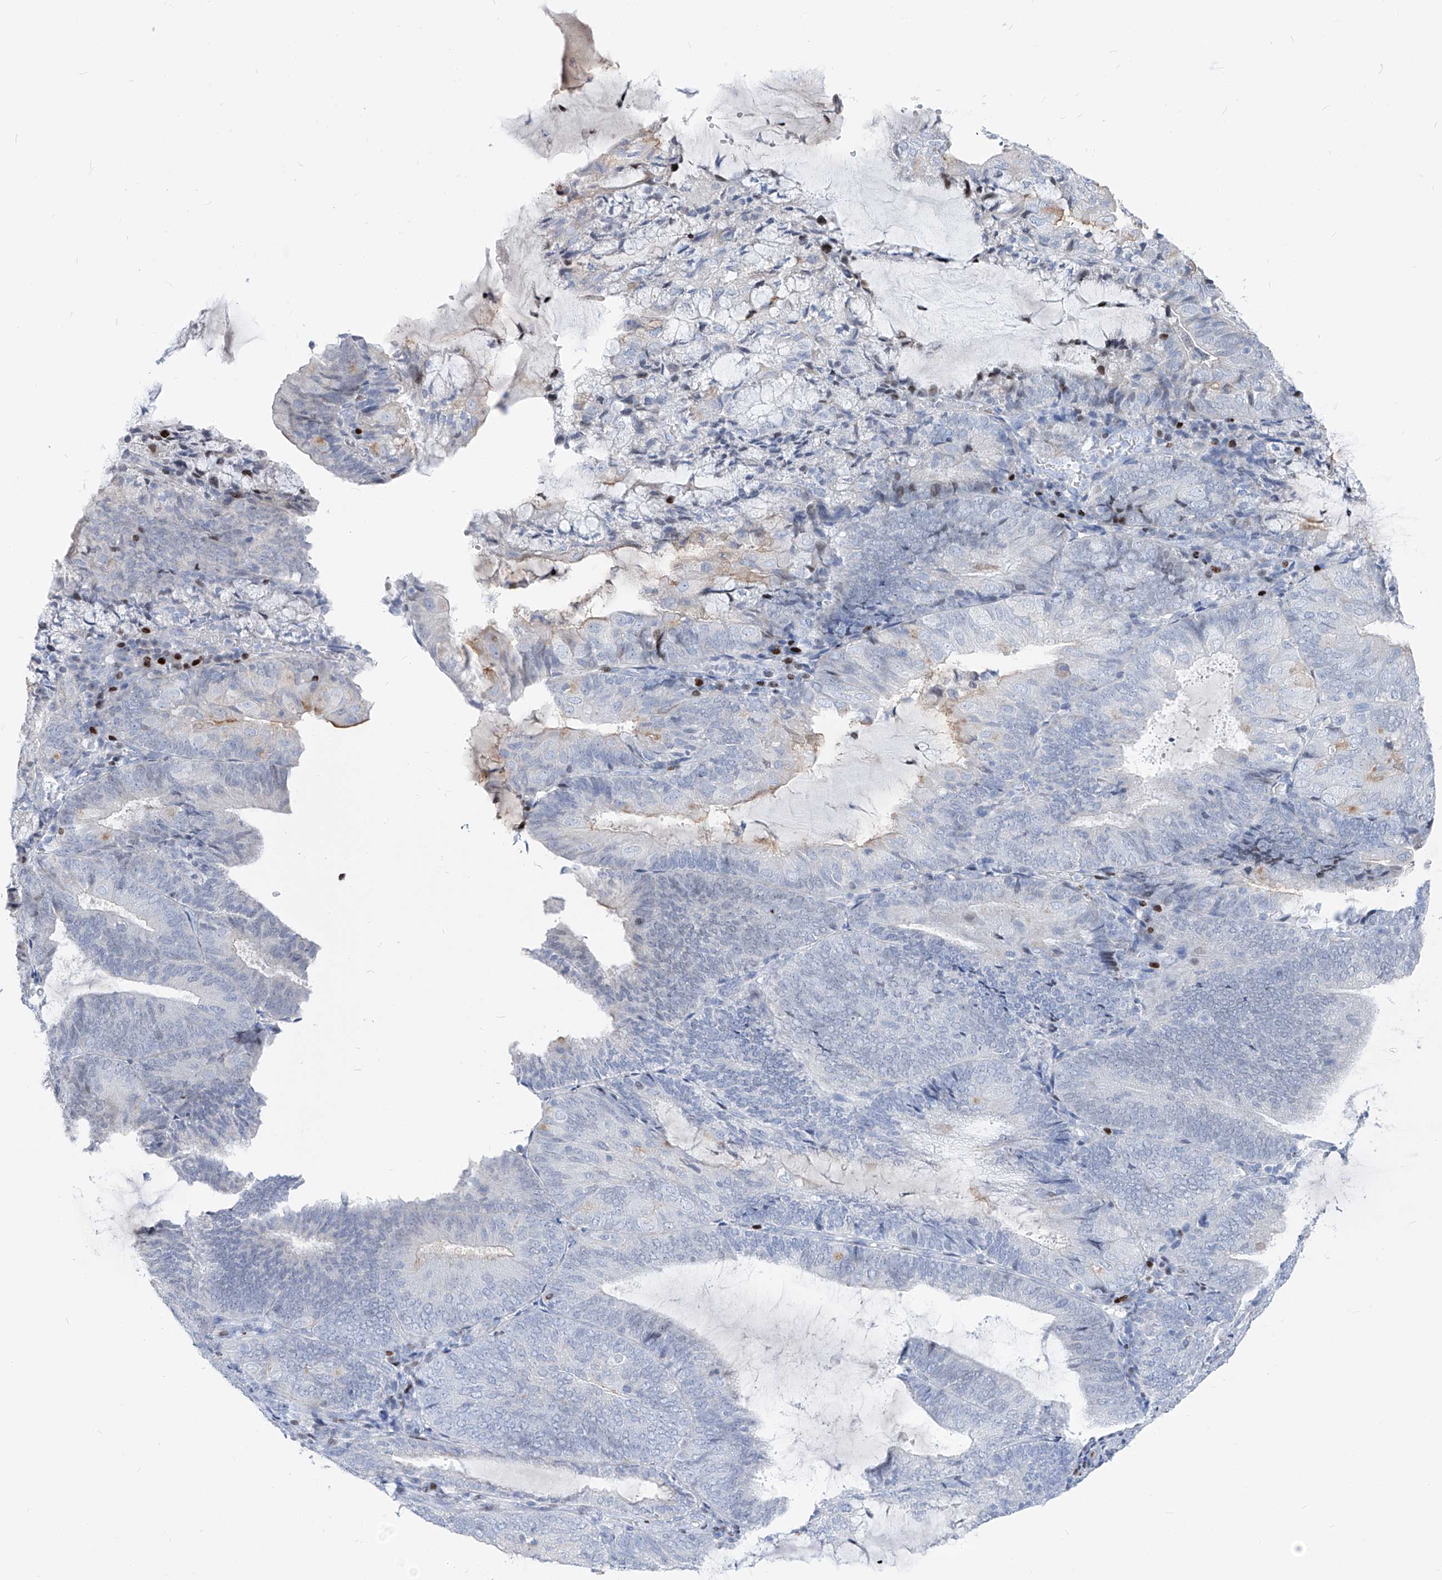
{"staining": {"intensity": "negative", "quantity": "none", "location": "none"}, "tissue": "endometrial cancer", "cell_type": "Tumor cells", "image_type": "cancer", "snomed": [{"axis": "morphology", "description": "Adenocarcinoma, NOS"}, {"axis": "topography", "description": "Endometrium"}], "caption": "Tumor cells show no significant expression in endometrial adenocarcinoma.", "gene": "FRS3", "patient": {"sex": "female", "age": 81}}